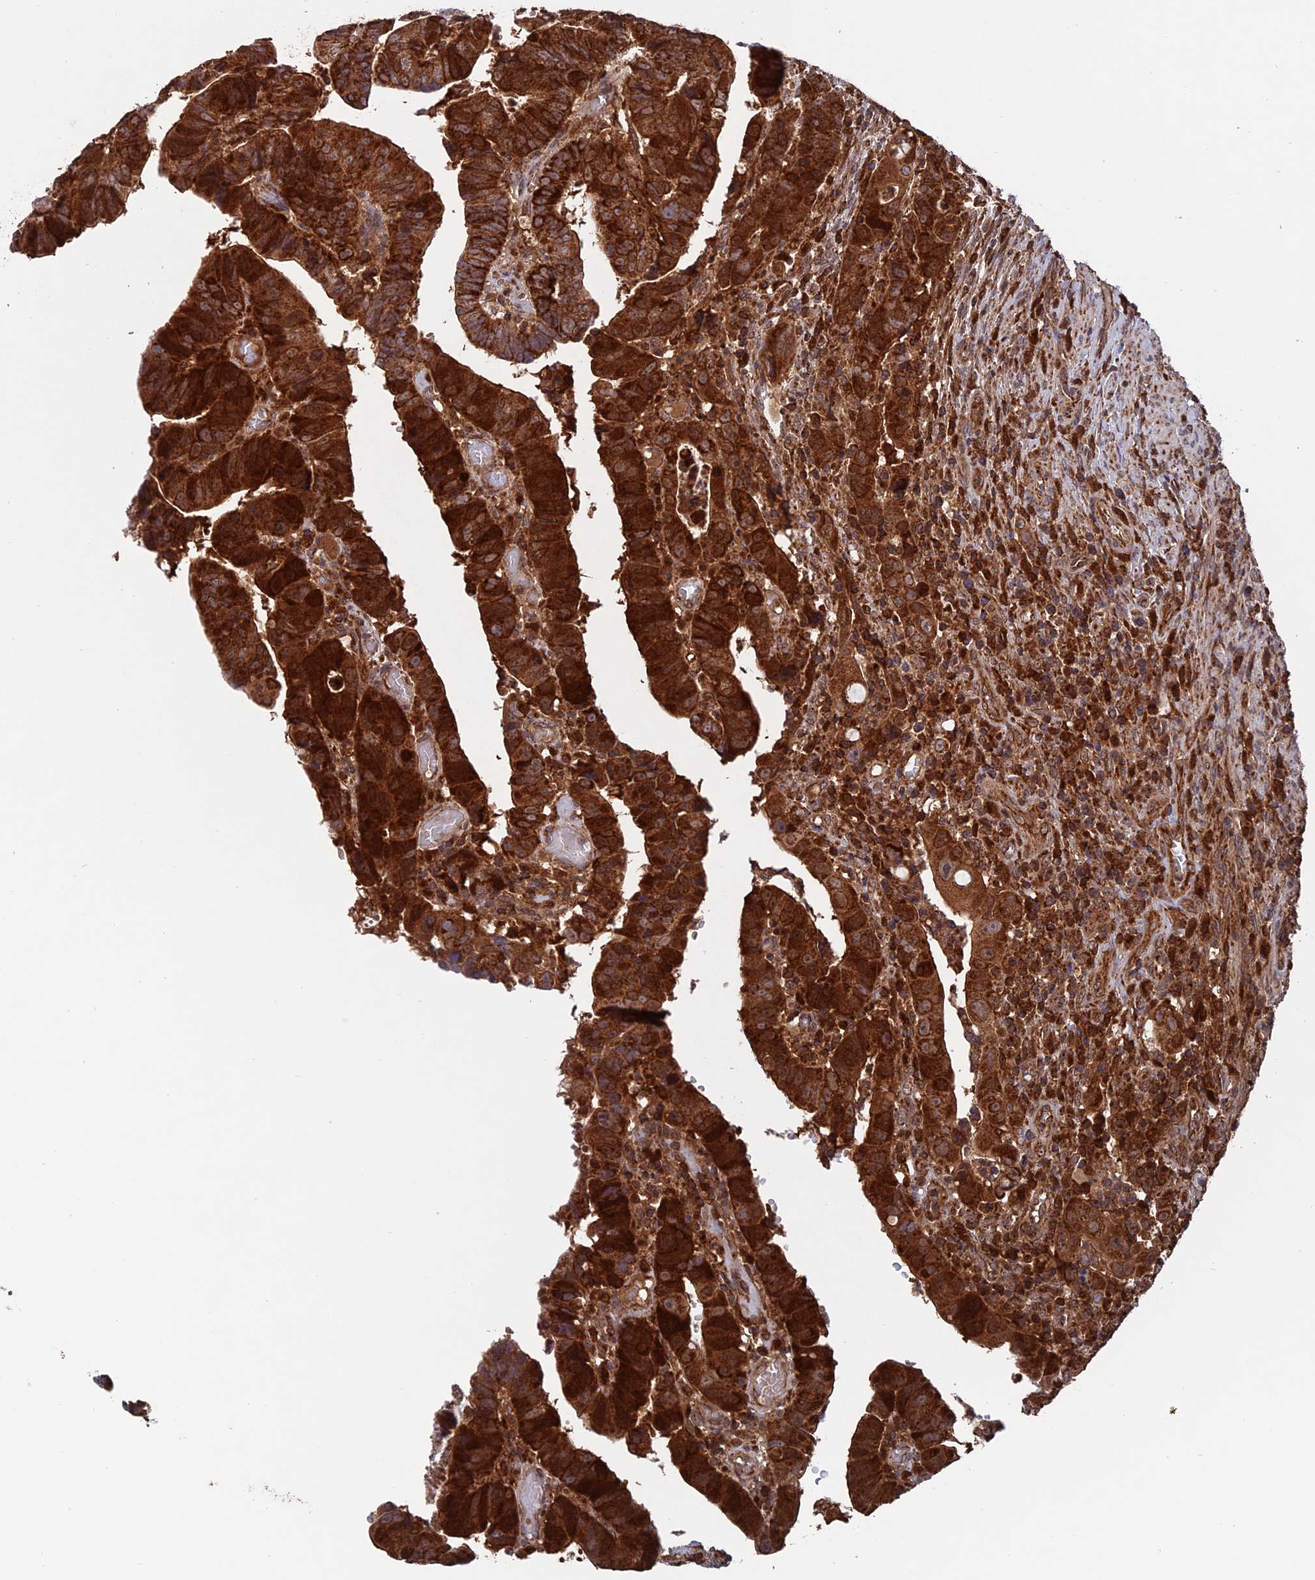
{"staining": {"intensity": "strong", "quantity": ">75%", "location": "cytoplasmic/membranous"}, "tissue": "colorectal cancer", "cell_type": "Tumor cells", "image_type": "cancer", "snomed": [{"axis": "morphology", "description": "Normal tissue, NOS"}, {"axis": "morphology", "description": "Adenocarcinoma, NOS"}, {"axis": "topography", "description": "Rectum"}], "caption": "The micrograph shows a brown stain indicating the presence of a protein in the cytoplasmic/membranous of tumor cells in adenocarcinoma (colorectal).", "gene": "DTYMK", "patient": {"sex": "female", "age": 65}}